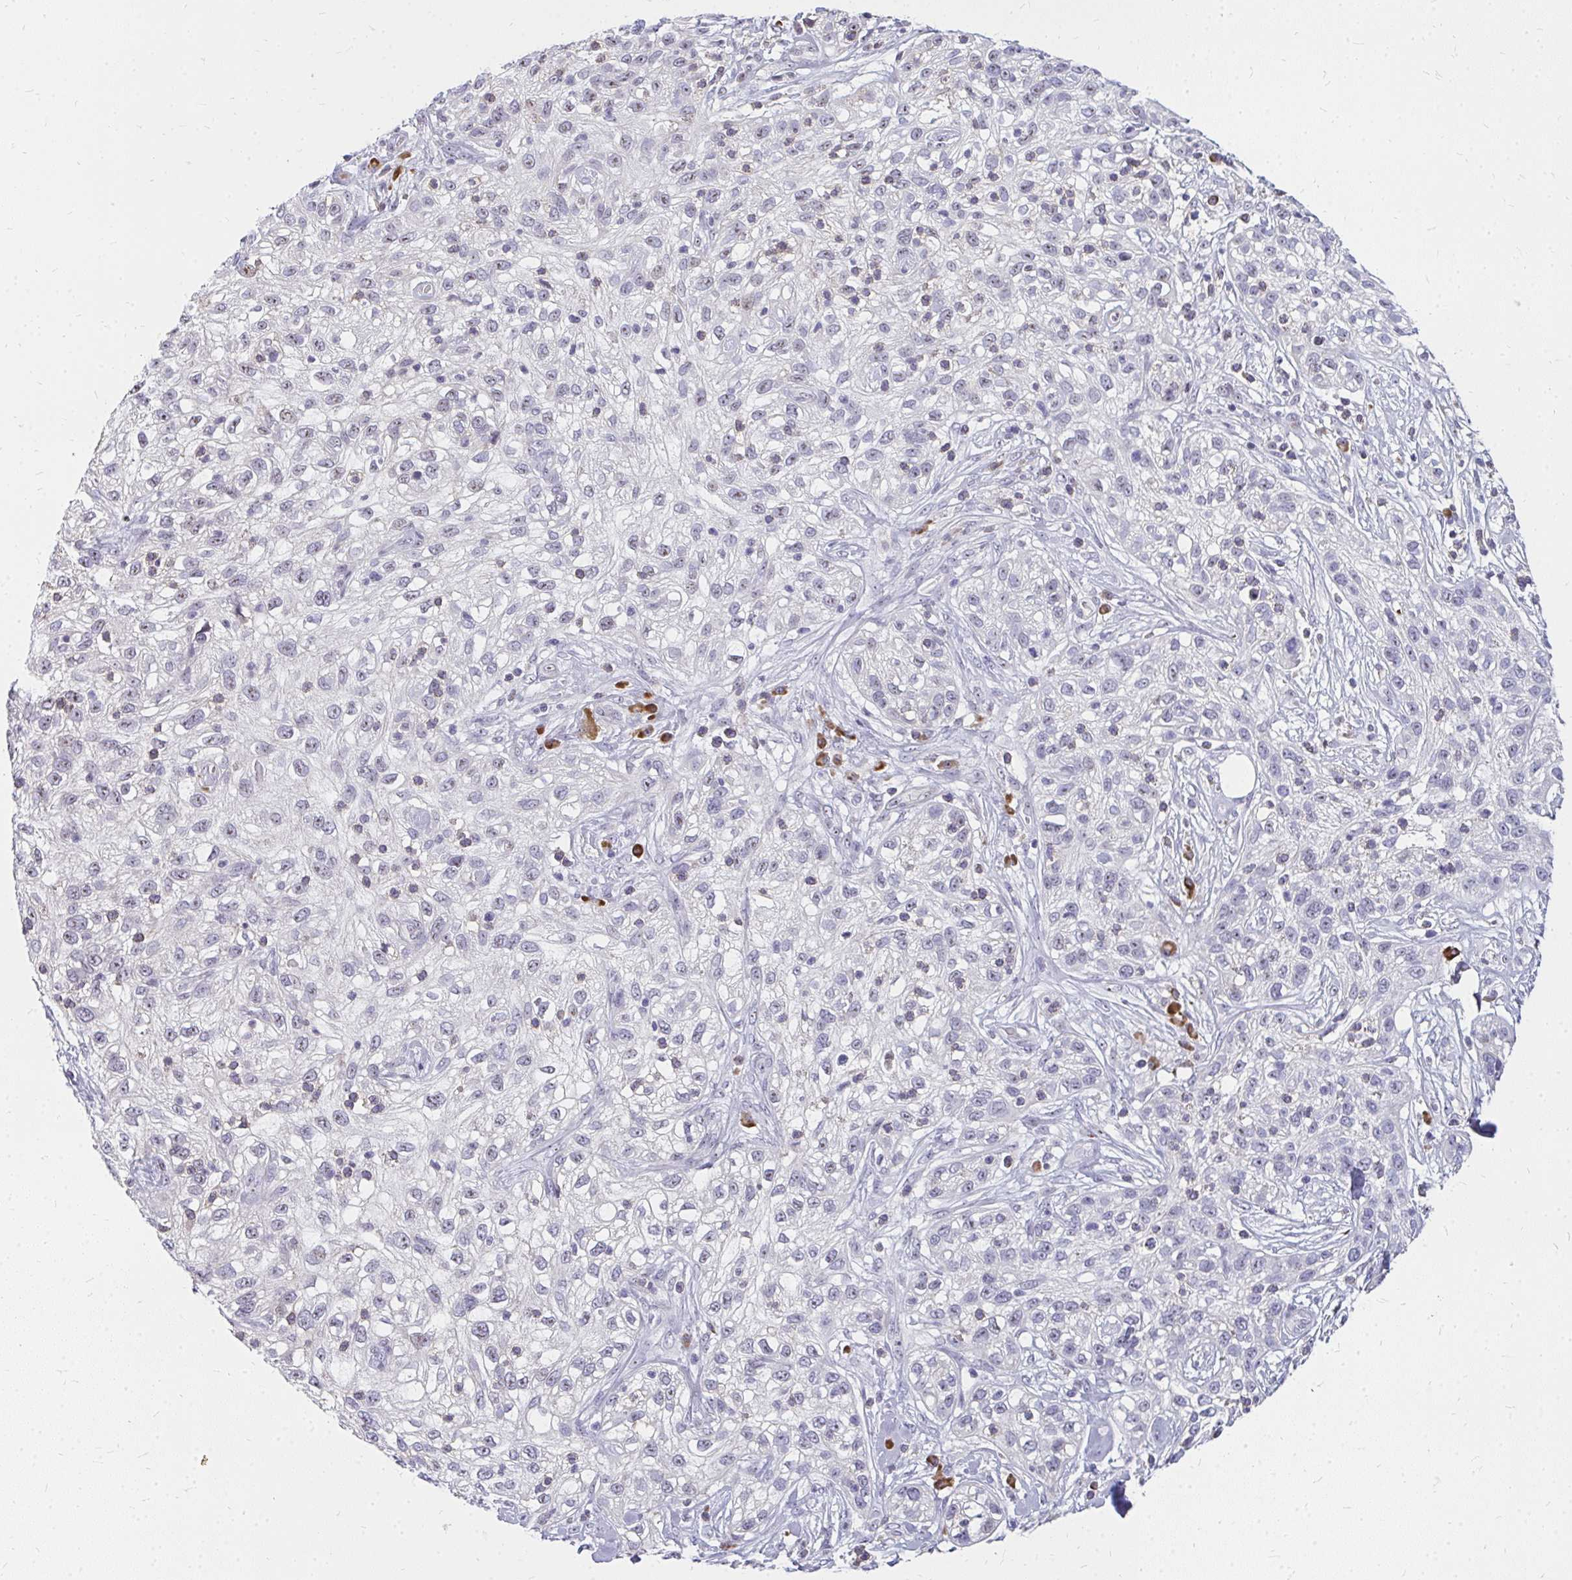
{"staining": {"intensity": "weak", "quantity": "<25%", "location": "nuclear"}, "tissue": "skin cancer", "cell_type": "Tumor cells", "image_type": "cancer", "snomed": [{"axis": "morphology", "description": "Squamous cell carcinoma, NOS"}, {"axis": "topography", "description": "Skin"}], "caption": "A micrograph of human skin cancer (squamous cell carcinoma) is negative for staining in tumor cells.", "gene": "FAM9A", "patient": {"sex": "male", "age": 82}}